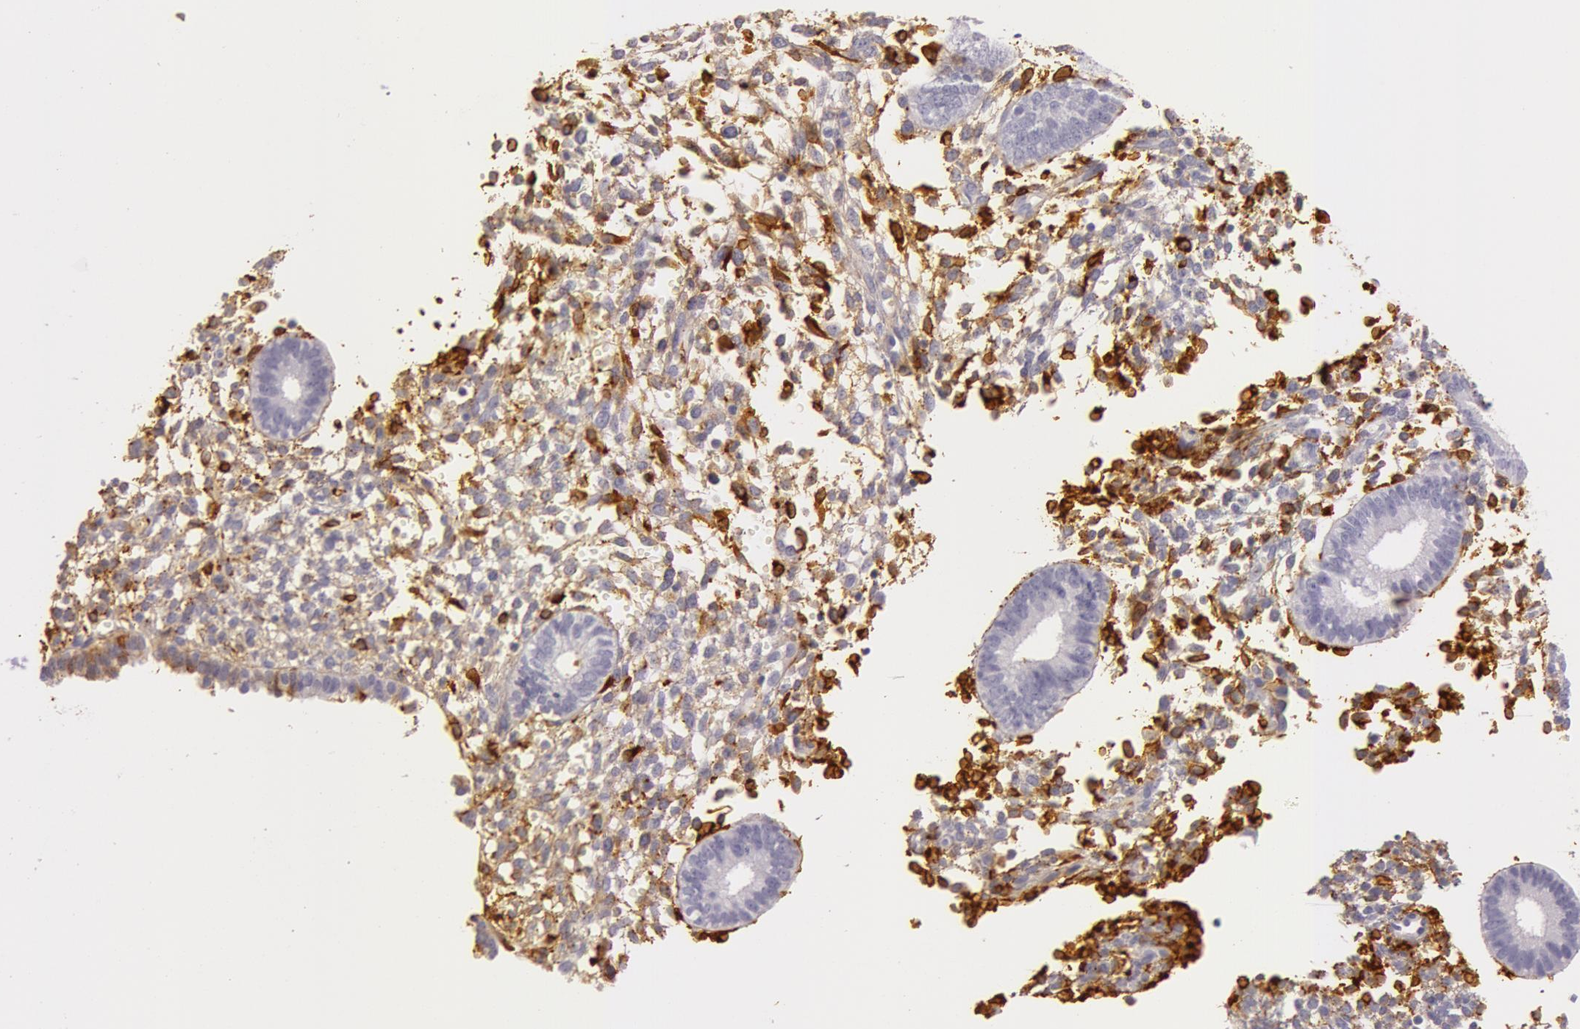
{"staining": {"intensity": "moderate", "quantity": "25%-75%", "location": "cytoplasmic/membranous"}, "tissue": "endometrium", "cell_type": "Cells in endometrial stroma", "image_type": "normal", "snomed": [{"axis": "morphology", "description": "Normal tissue, NOS"}, {"axis": "topography", "description": "Endometrium"}], "caption": "This is an image of immunohistochemistry (IHC) staining of unremarkable endometrium, which shows moderate staining in the cytoplasmic/membranous of cells in endometrial stroma.", "gene": "C4BPA", "patient": {"sex": "female", "age": 35}}